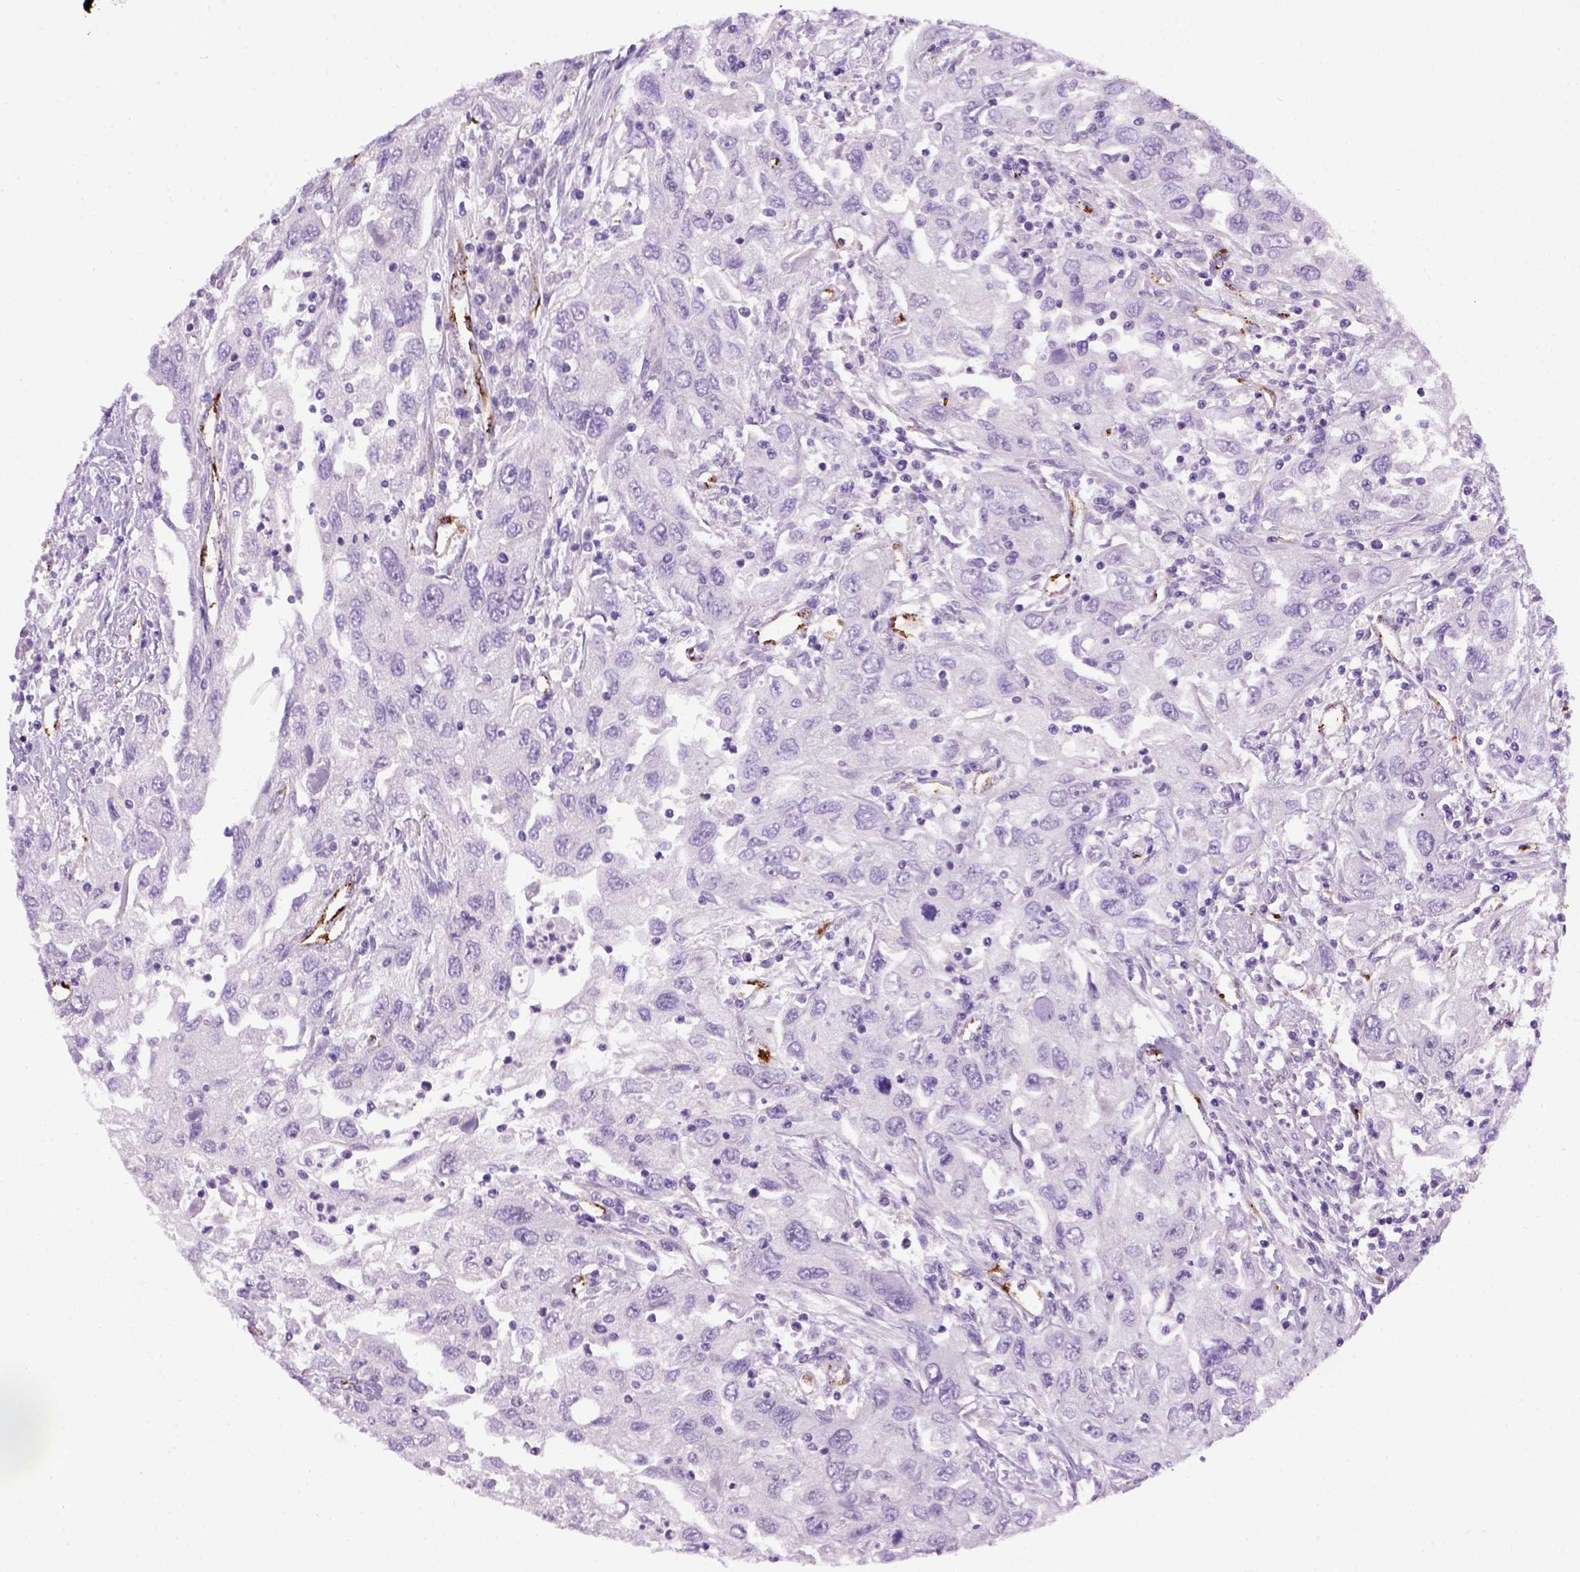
{"staining": {"intensity": "negative", "quantity": "none", "location": "none"}, "tissue": "urothelial cancer", "cell_type": "Tumor cells", "image_type": "cancer", "snomed": [{"axis": "morphology", "description": "Urothelial carcinoma, High grade"}, {"axis": "topography", "description": "Urinary bladder"}], "caption": "This is an immunohistochemistry image of urothelial carcinoma (high-grade). There is no staining in tumor cells.", "gene": "VWF", "patient": {"sex": "male", "age": 76}}